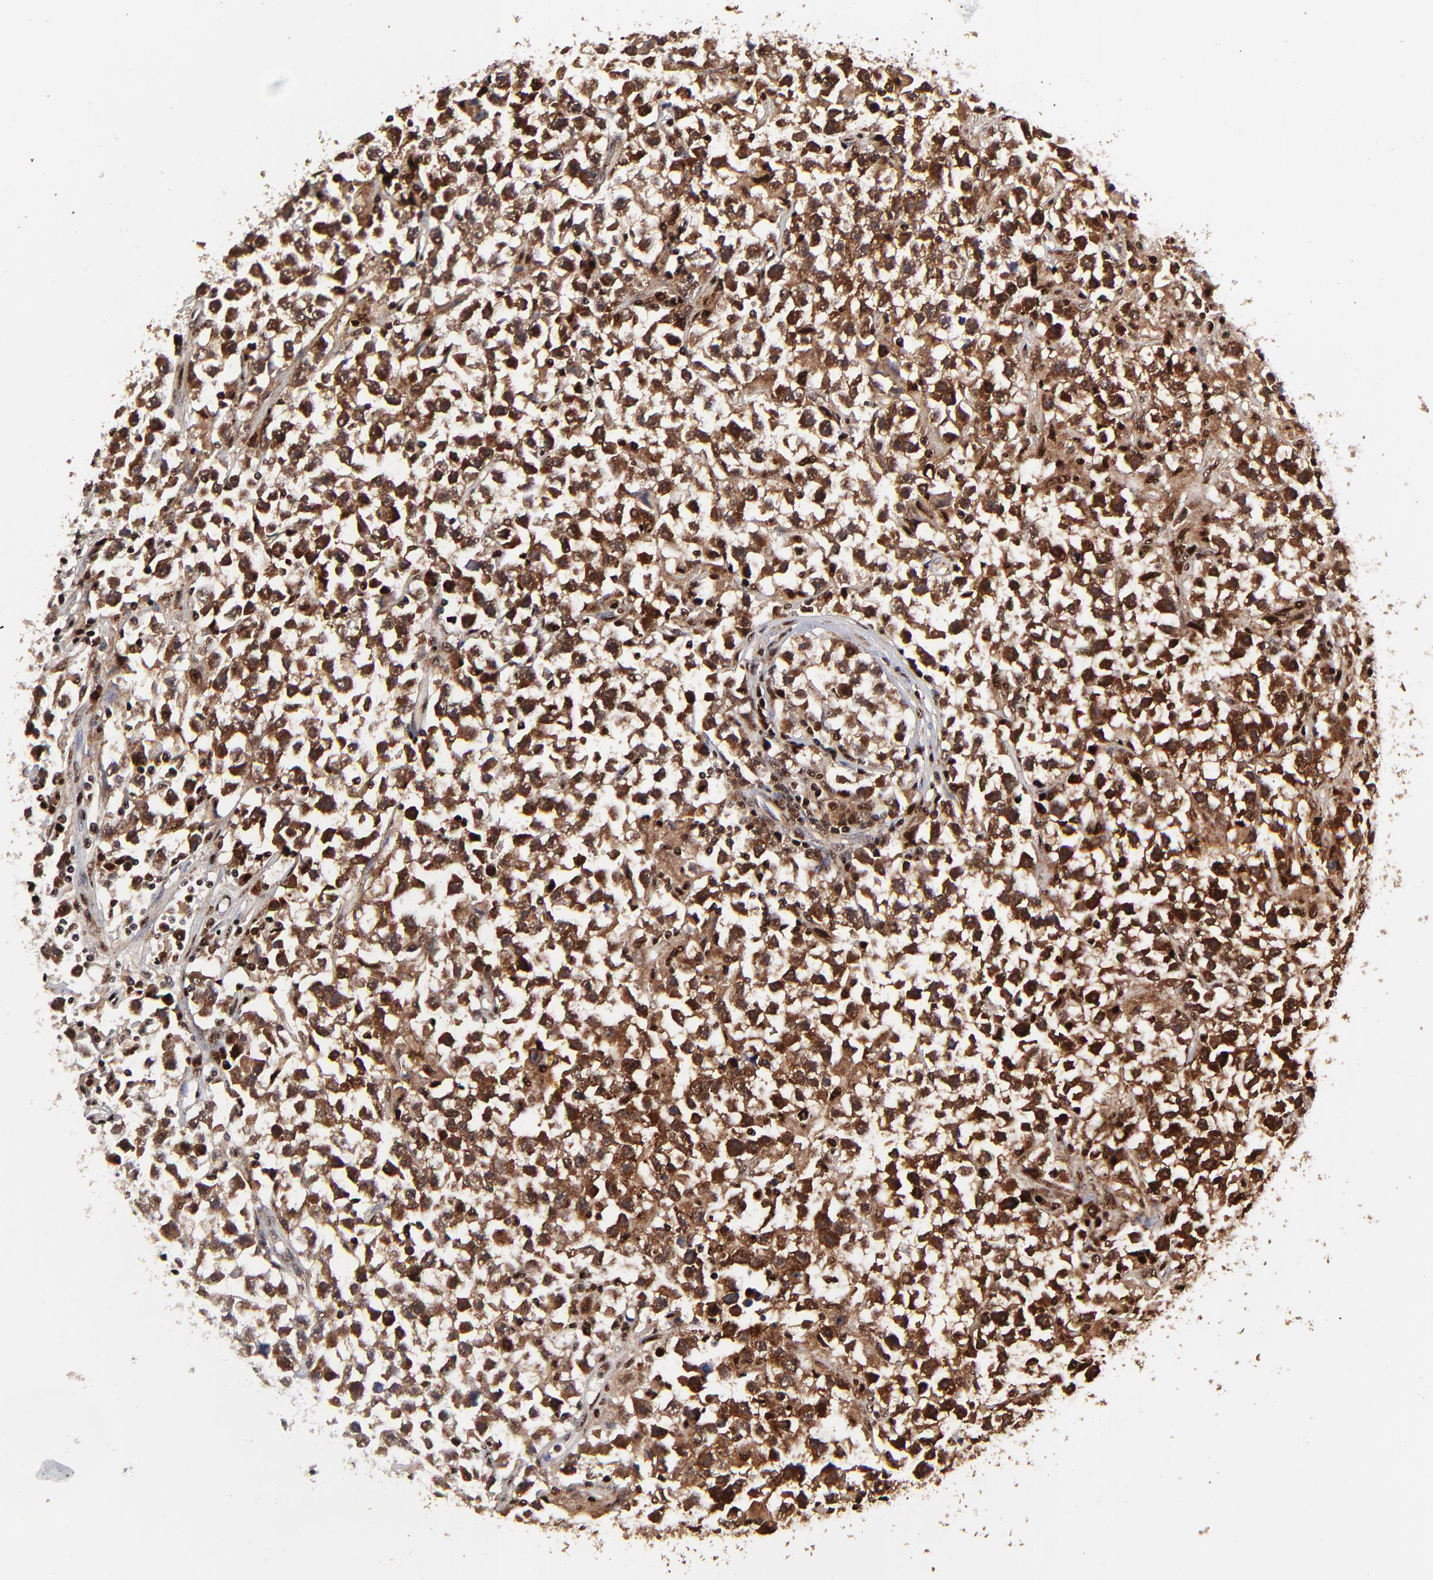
{"staining": {"intensity": "moderate", "quantity": ">75%", "location": "cytoplasmic/membranous"}, "tissue": "testis cancer", "cell_type": "Tumor cells", "image_type": "cancer", "snomed": [{"axis": "morphology", "description": "Seminoma, NOS"}, {"axis": "topography", "description": "Testis"}], "caption": "About >75% of tumor cells in testis cancer (seminoma) show moderate cytoplasmic/membranous protein positivity as visualized by brown immunohistochemical staining.", "gene": "RBM22", "patient": {"sex": "male", "age": 33}}